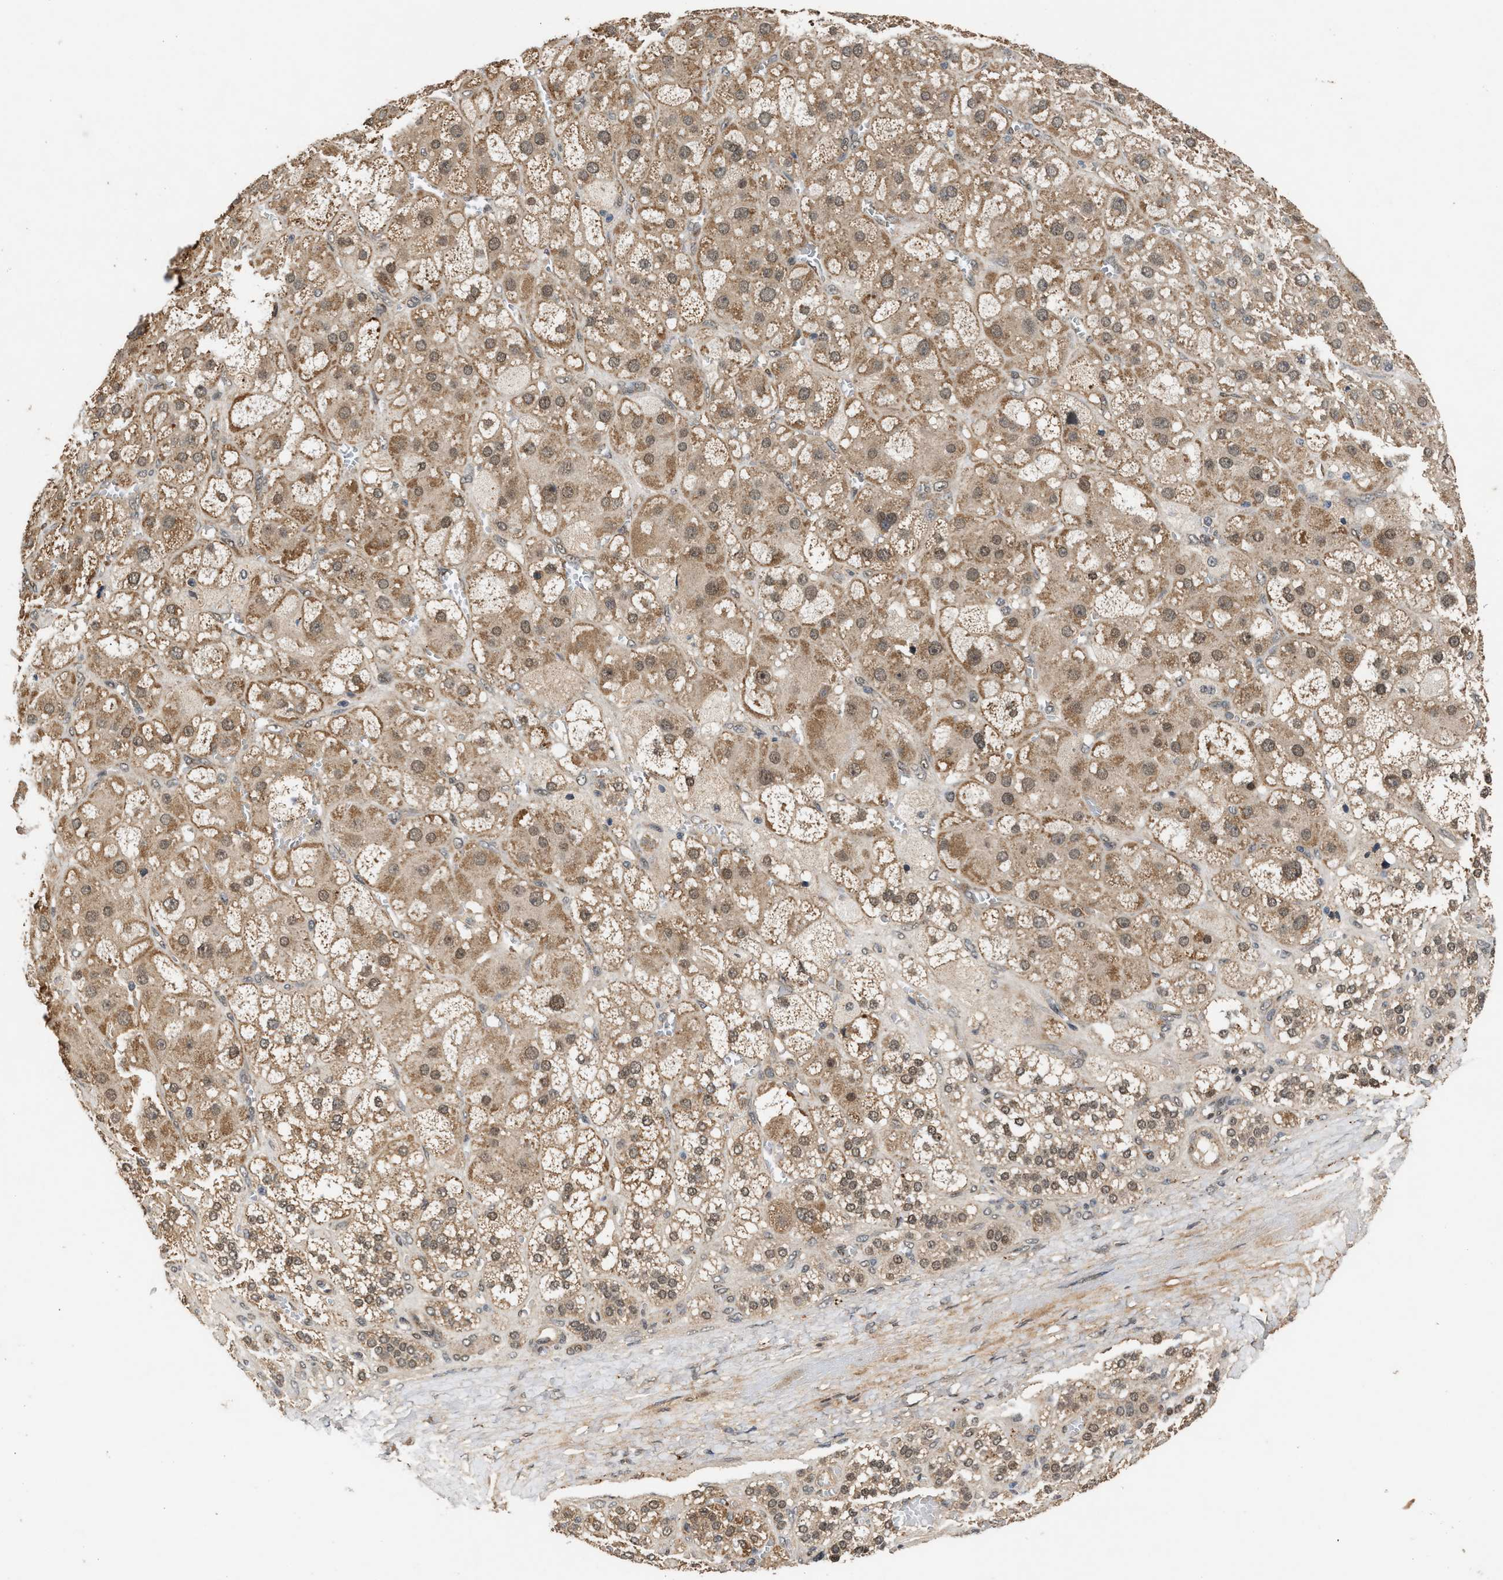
{"staining": {"intensity": "moderate", "quantity": ">75%", "location": "cytoplasmic/membranous,nuclear"}, "tissue": "adrenal gland", "cell_type": "Glandular cells", "image_type": "normal", "snomed": [{"axis": "morphology", "description": "Normal tissue, NOS"}, {"axis": "topography", "description": "Adrenal gland"}], "caption": "Glandular cells display medium levels of moderate cytoplasmic/membranous,nuclear staining in about >75% of cells in unremarkable adrenal gland.", "gene": "RUSC2", "patient": {"sex": "female", "age": 47}}